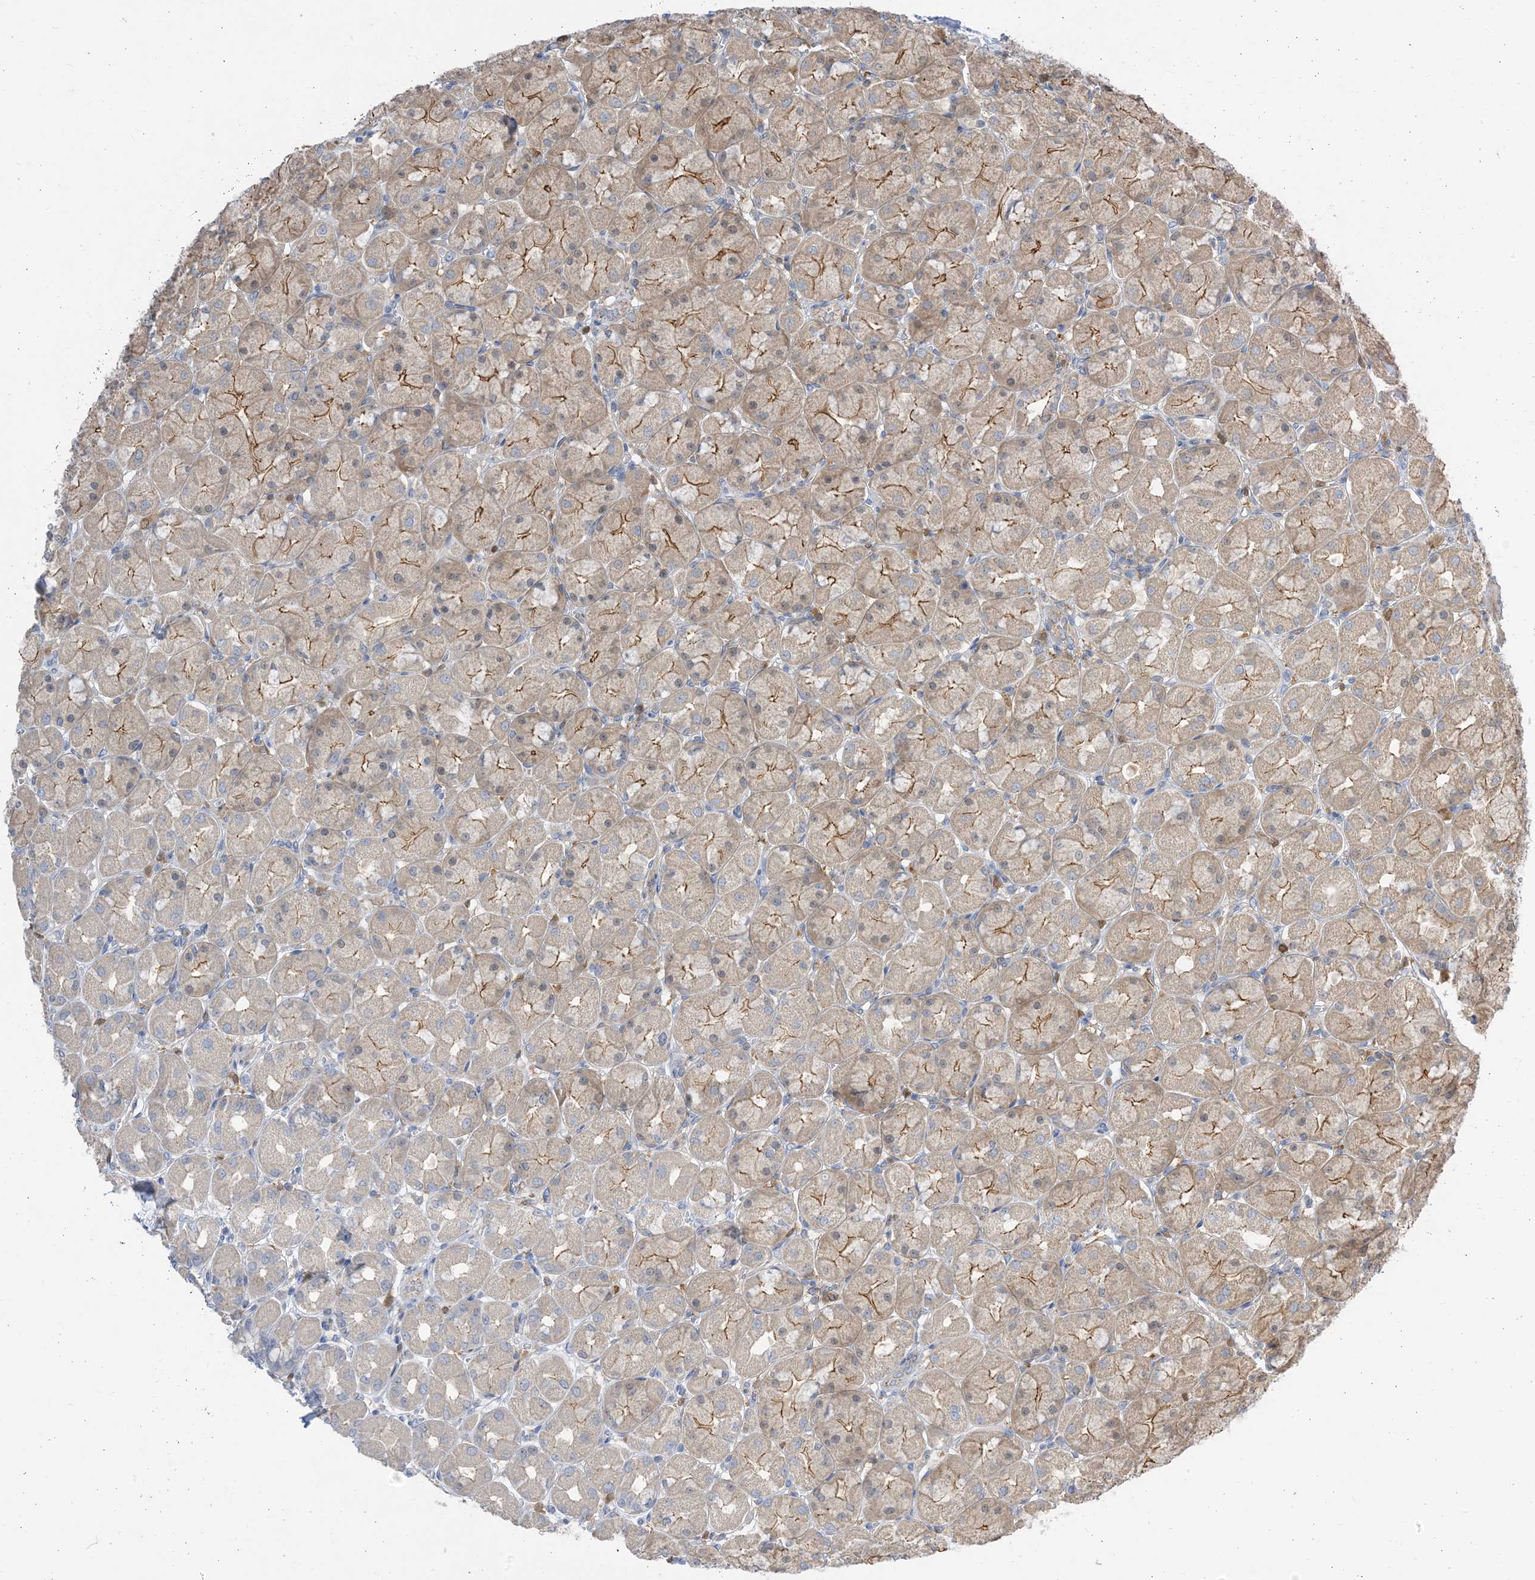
{"staining": {"intensity": "moderate", "quantity": "25%-75%", "location": "cytoplasmic/membranous"}, "tissue": "stomach", "cell_type": "Glandular cells", "image_type": "normal", "snomed": [{"axis": "morphology", "description": "Normal tissue, NOS"}, {"axis": "topography", "description": "Stomach, upper"}], "caption": "Moderate cytoplasmic/membranous staining is identified in approximately 25%-75% of glandular cells in unremarkable stomach.", "gene": "NAGK", "patient": {"sex": "female", "age": 56}}